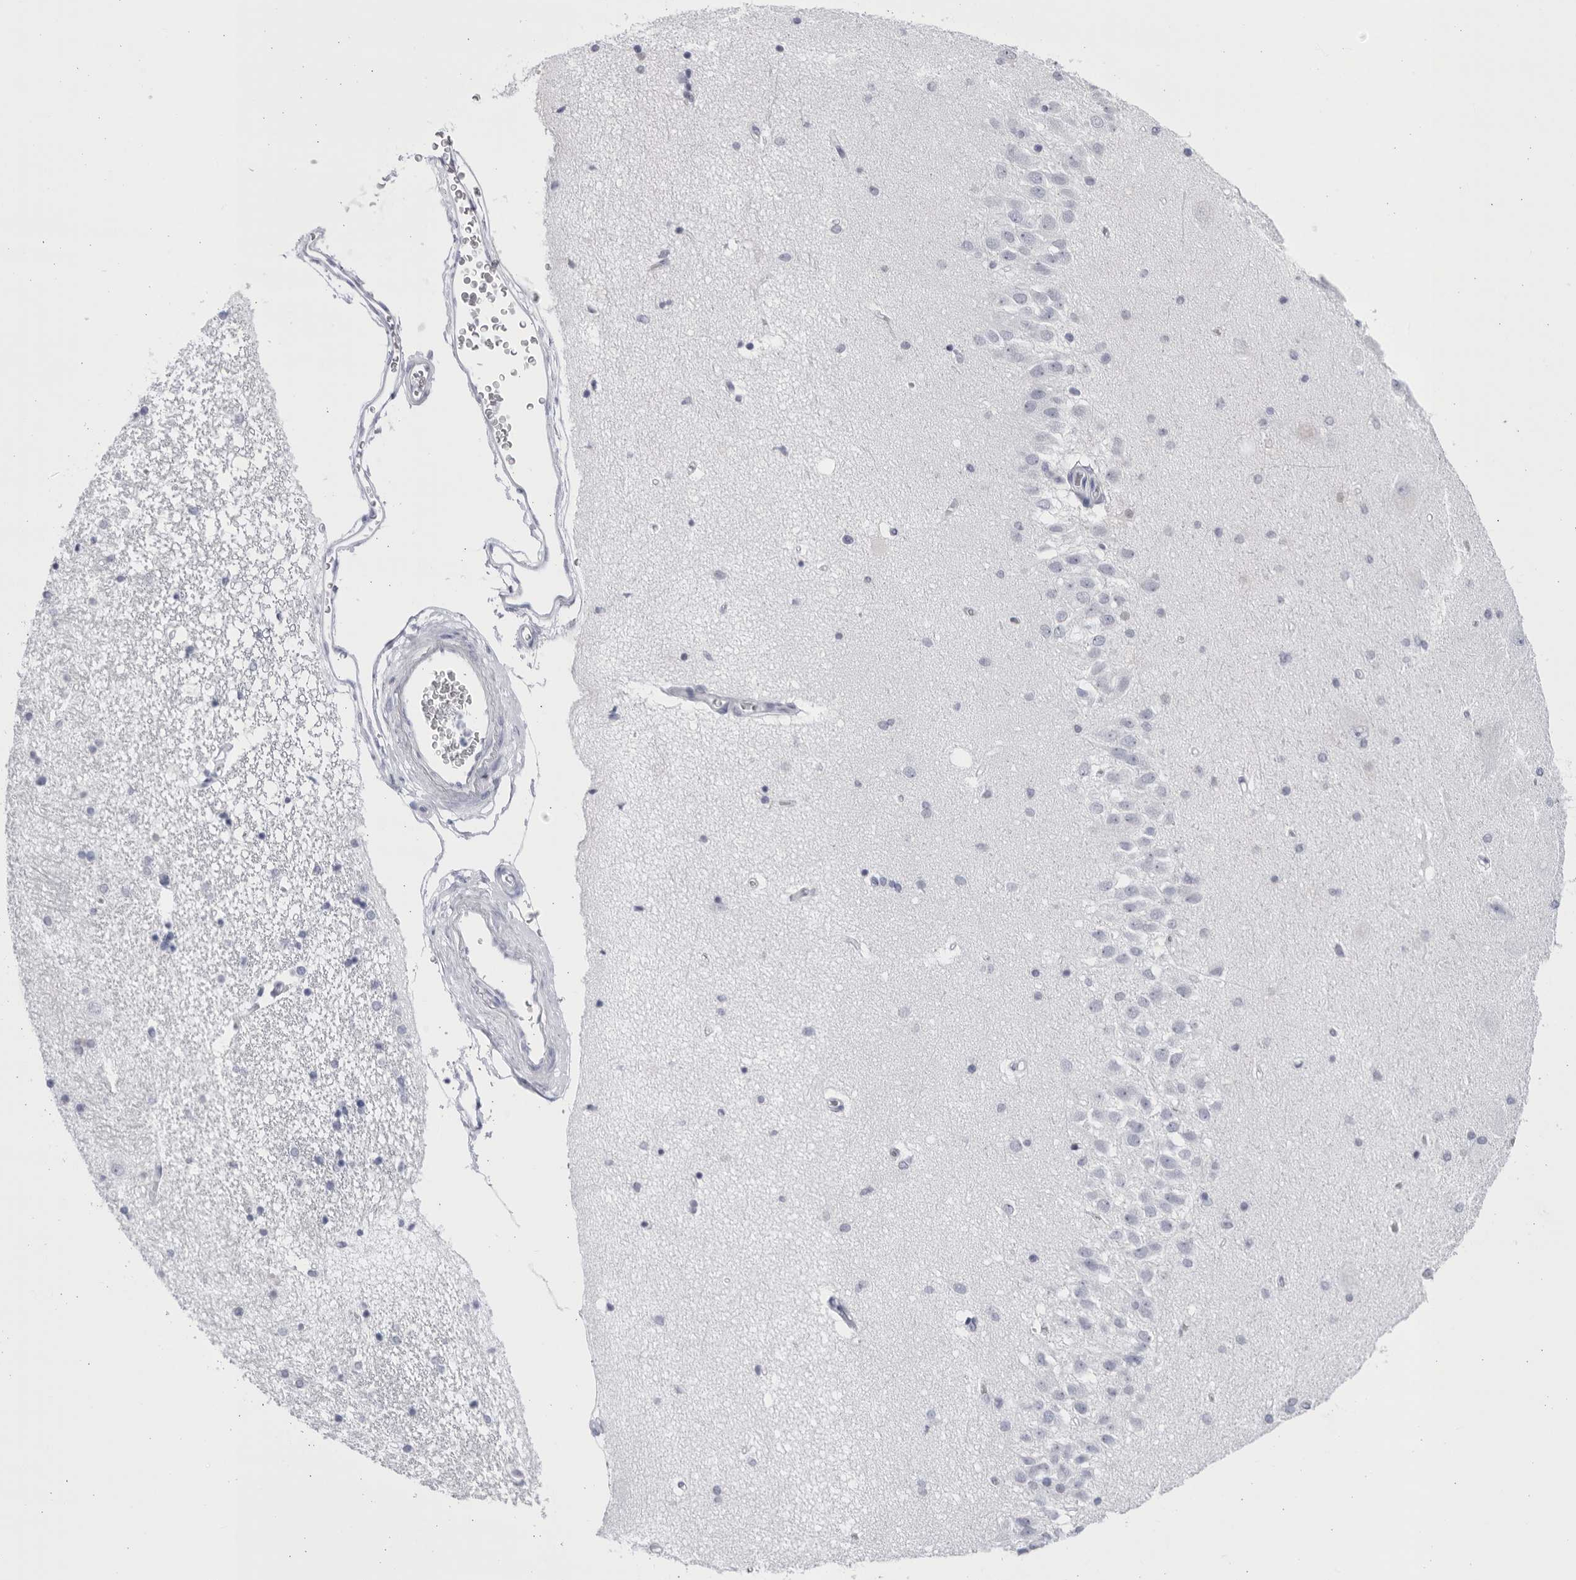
{"staining": {"intensity": "negative", "quantity": "none", "location": "none"}, "tissue": "hippocampus", "cell_type": "Glial cells", "image_type": "normal", "snomed": [{"axis": "morphology", "description": "Normal tissue, NOS"}, {"axis": "topography", "description": "Hippocampus"}], "caption": "DAB immunohistochemical staining of normal human hippocampus exhibits no significant expression in glial cells. The staining is performed using DAB brown chromogen with nuclei counter-stained in using hematoxylin.", "gene": "CCDC181", "patient": {"sex": "female", "age": 54}}